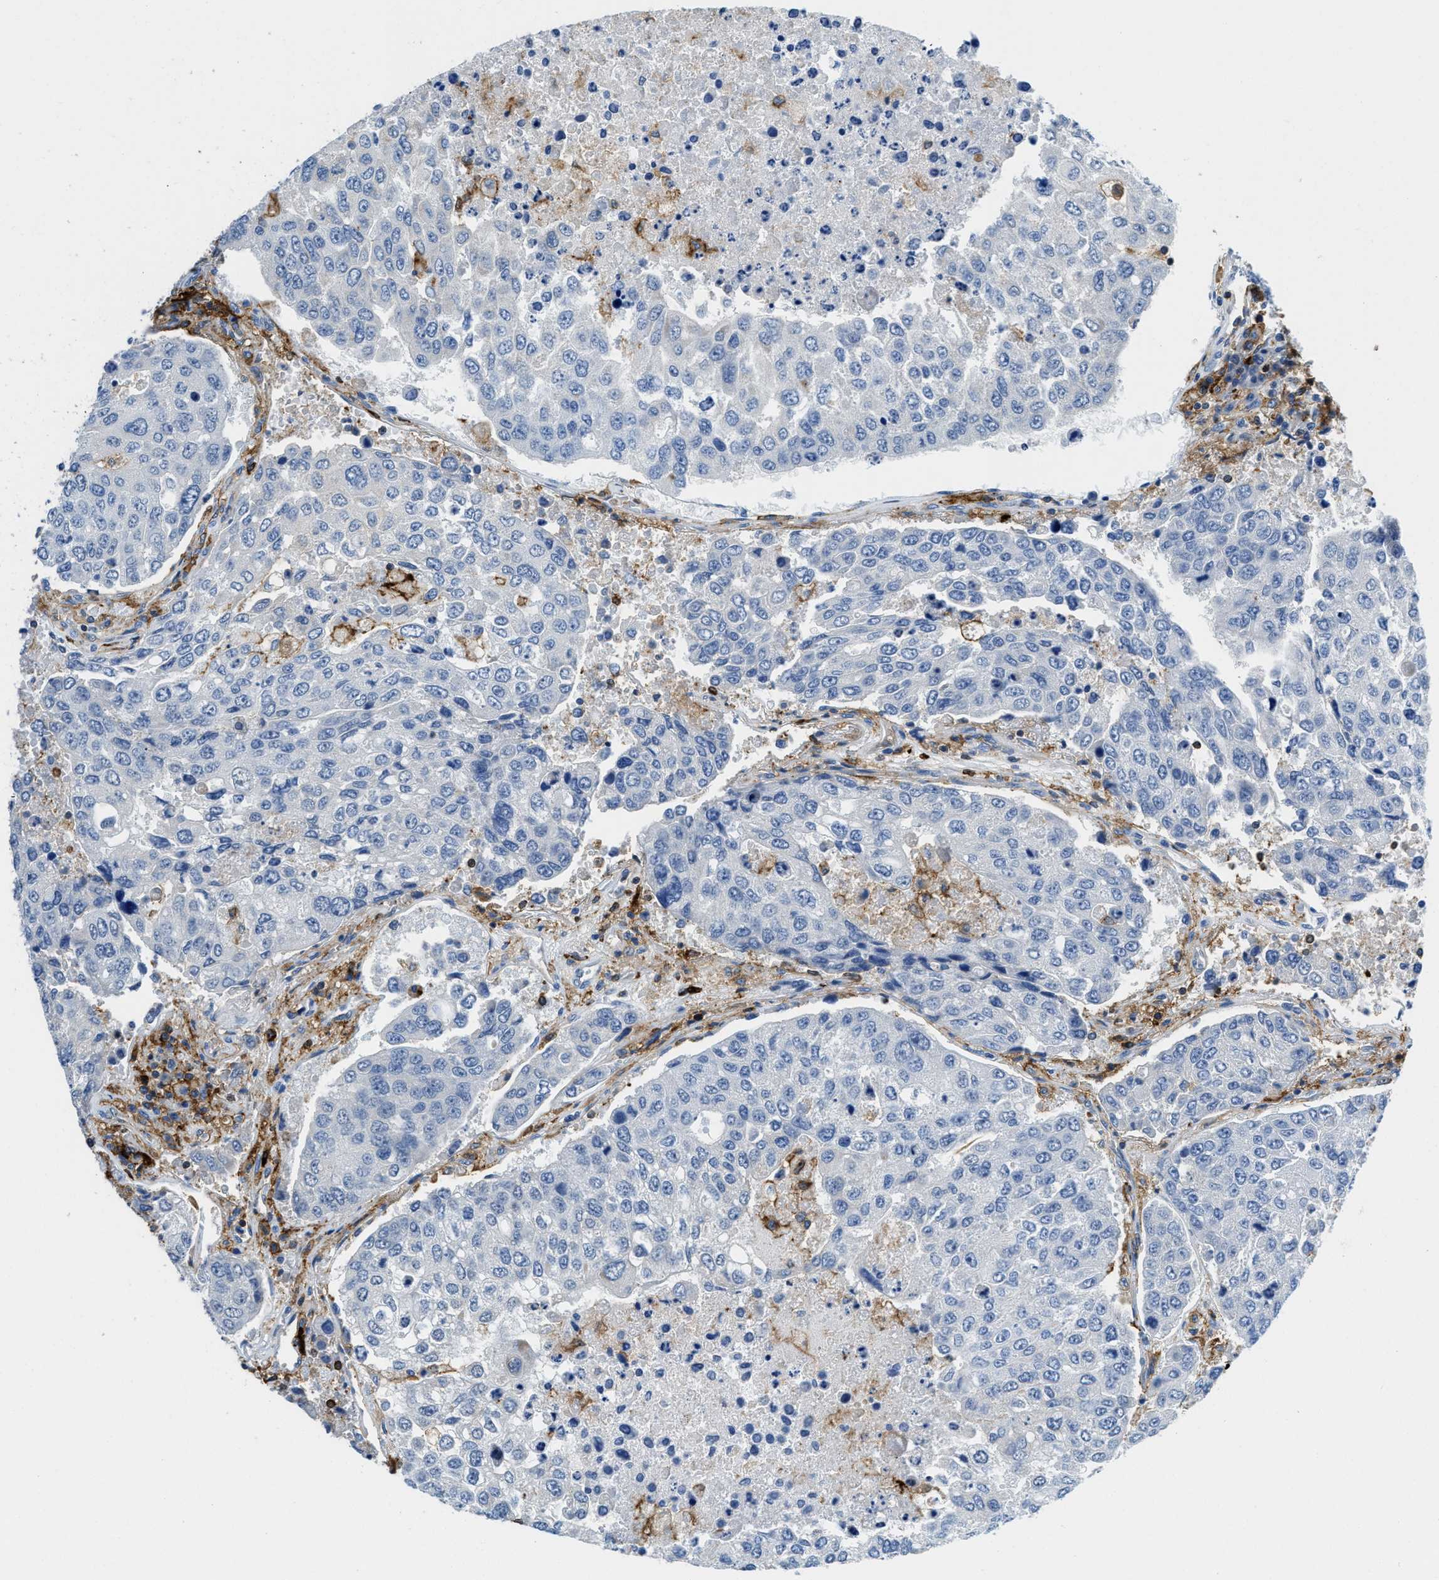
{"staining": {"intensity": "negative", "quantity": "none", "location": "none"}, "tissue": "urothelial cancer", "cell_type": "Tumor cells", "image_type": "cancer", "snomed": [{"axis": "morphology", "description": "Urothelial carcinoma, High grade"}, {"axis": "topography", "description": "Lymph node"}, {"axis": "topography", "description": "Urinary bladder"}], "caption": "Tumor cells show no significant staining in high-grade urothelial carcinoma.", "gene": "CD226", "patient": {"sex": "male", "age": 51}}